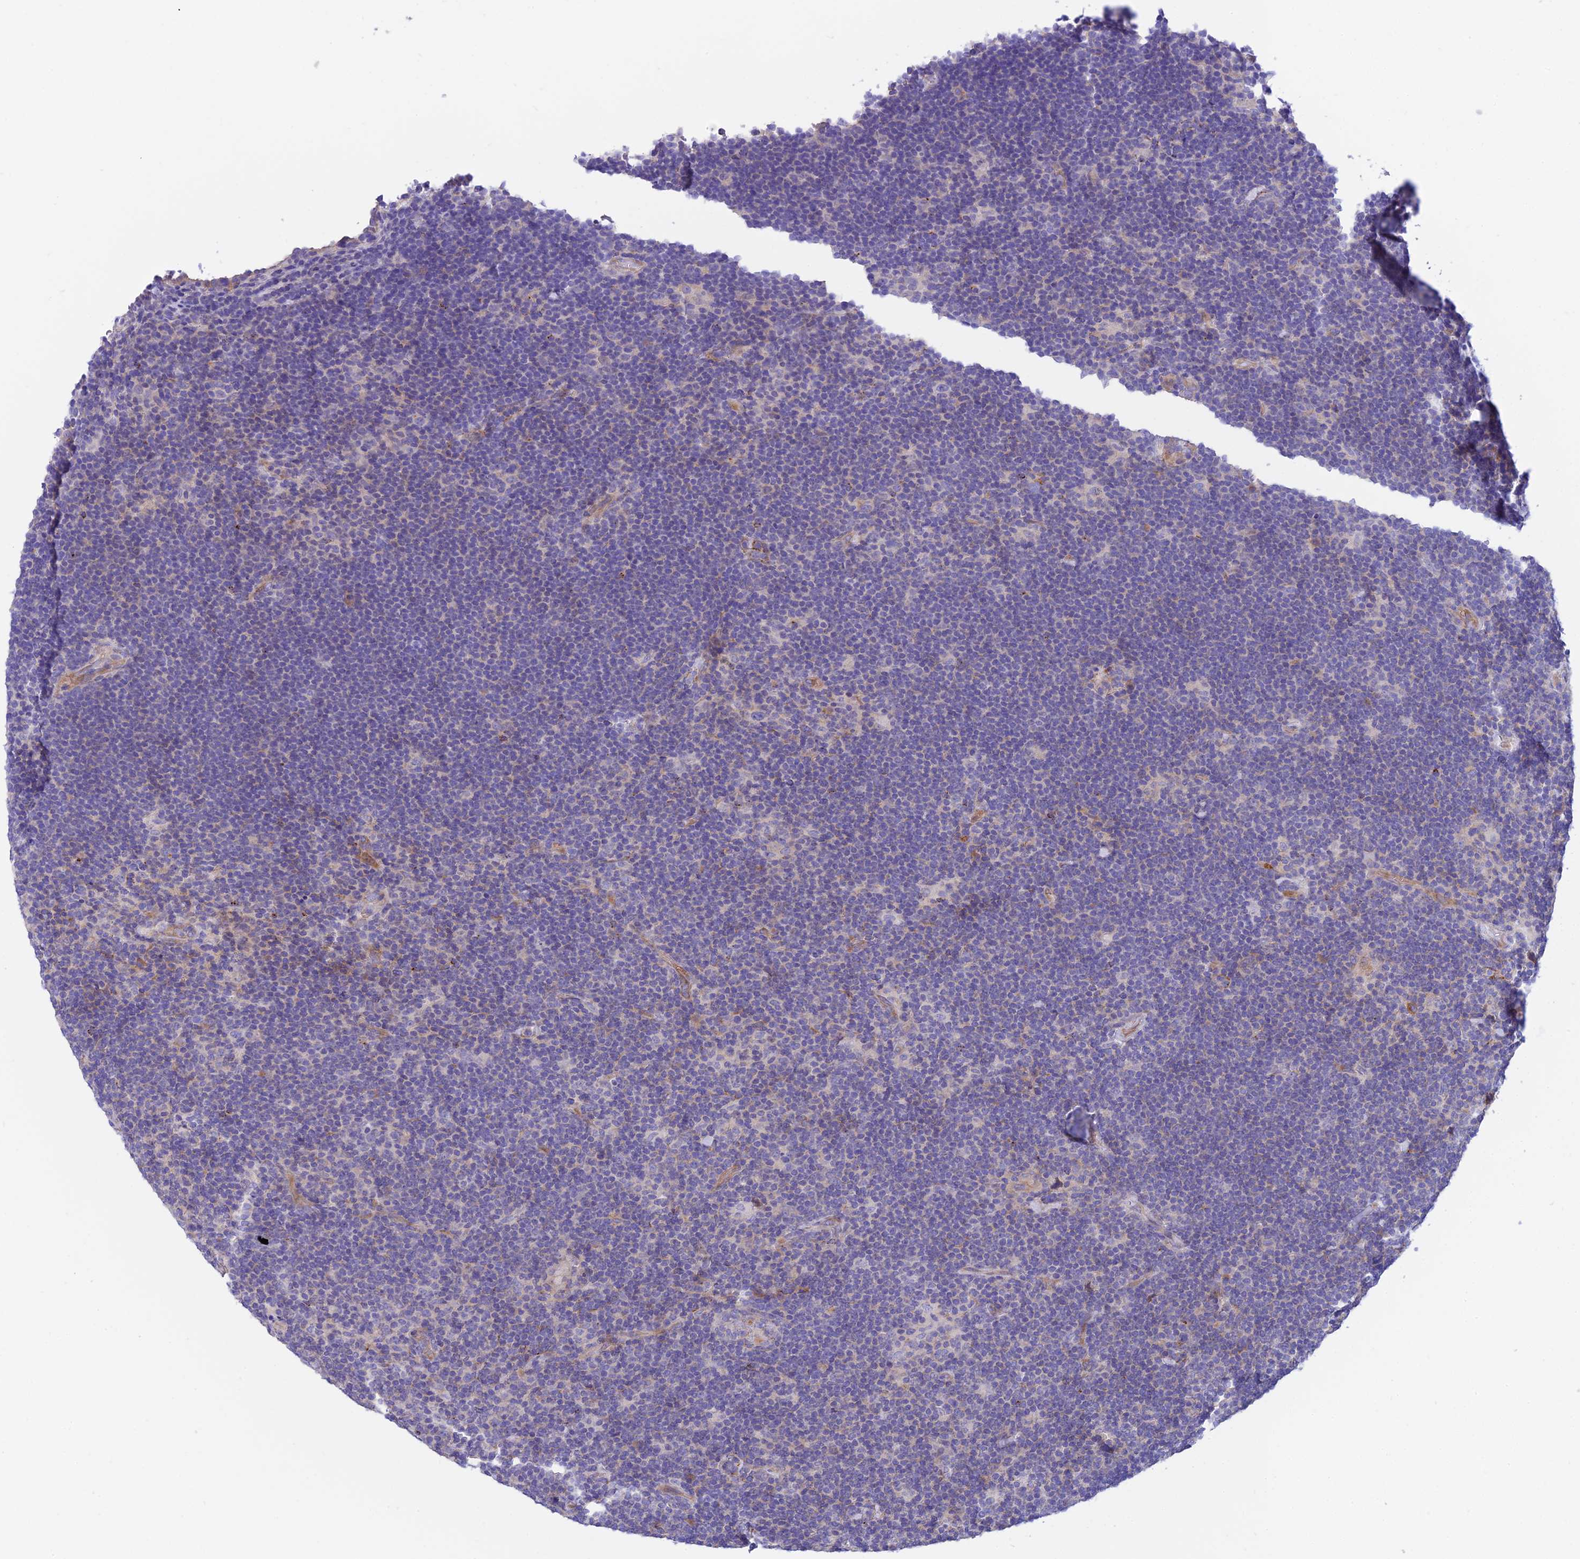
{"staining": {"intensity": "negative", "quantity": "none", "location": "none"}, "tissue": "lymphoma", "cell_type": "Tumor cells", "image_type": "cancer", "snomed": [{"axis": "morphology", "description": "Hodgkin's disease, NOS"}, {"axis": "topography", "description": "Lymph node"}], "caption": "There is no significant positivity in tumor cells of Hodgkin's disease. Nuclei are stained in blue.", "gene": "CCDC157", "patient": {"sex": "female", "age": 57}}